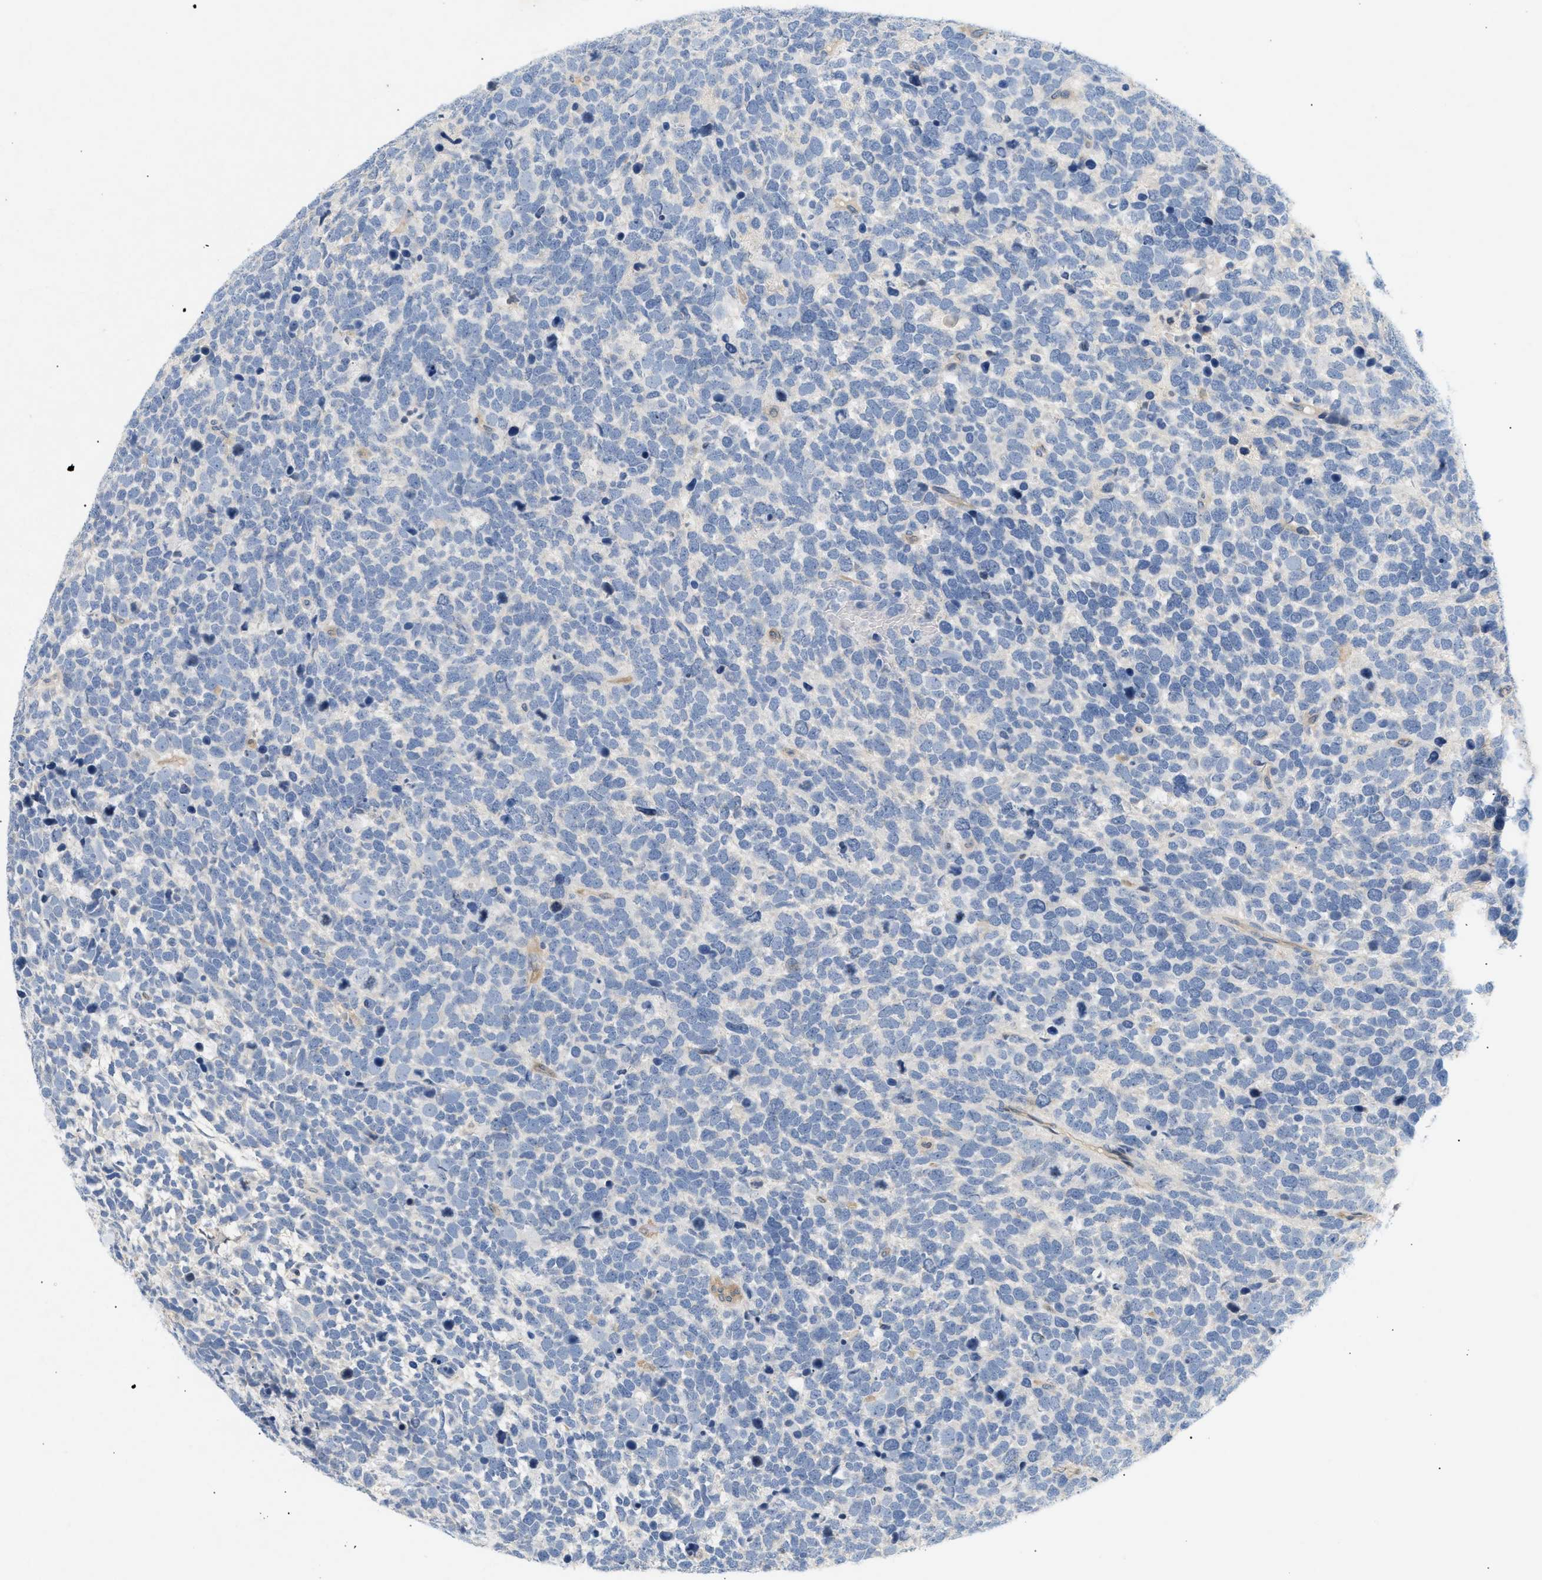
{"staining": {"intensity": "negative", "quantity": "none", "location": "none"}, "tissue": "urothelial cancer", "cell_type": "Tumor cells", "image_type": "cancer", "snomed": [{"axis": "morphology", "description": "Urothelial carcinoma, High grade"}, {"axis": "topography", "description": "Urinary bladder"}], "caption": "This is an immunohistochemistry (IHC) micrograph of human urothelial carcinoma (high-grade). There is no staining in tumor cells.", "gene": "FARS2", "patient": {"sex": "female", "age": 82}}